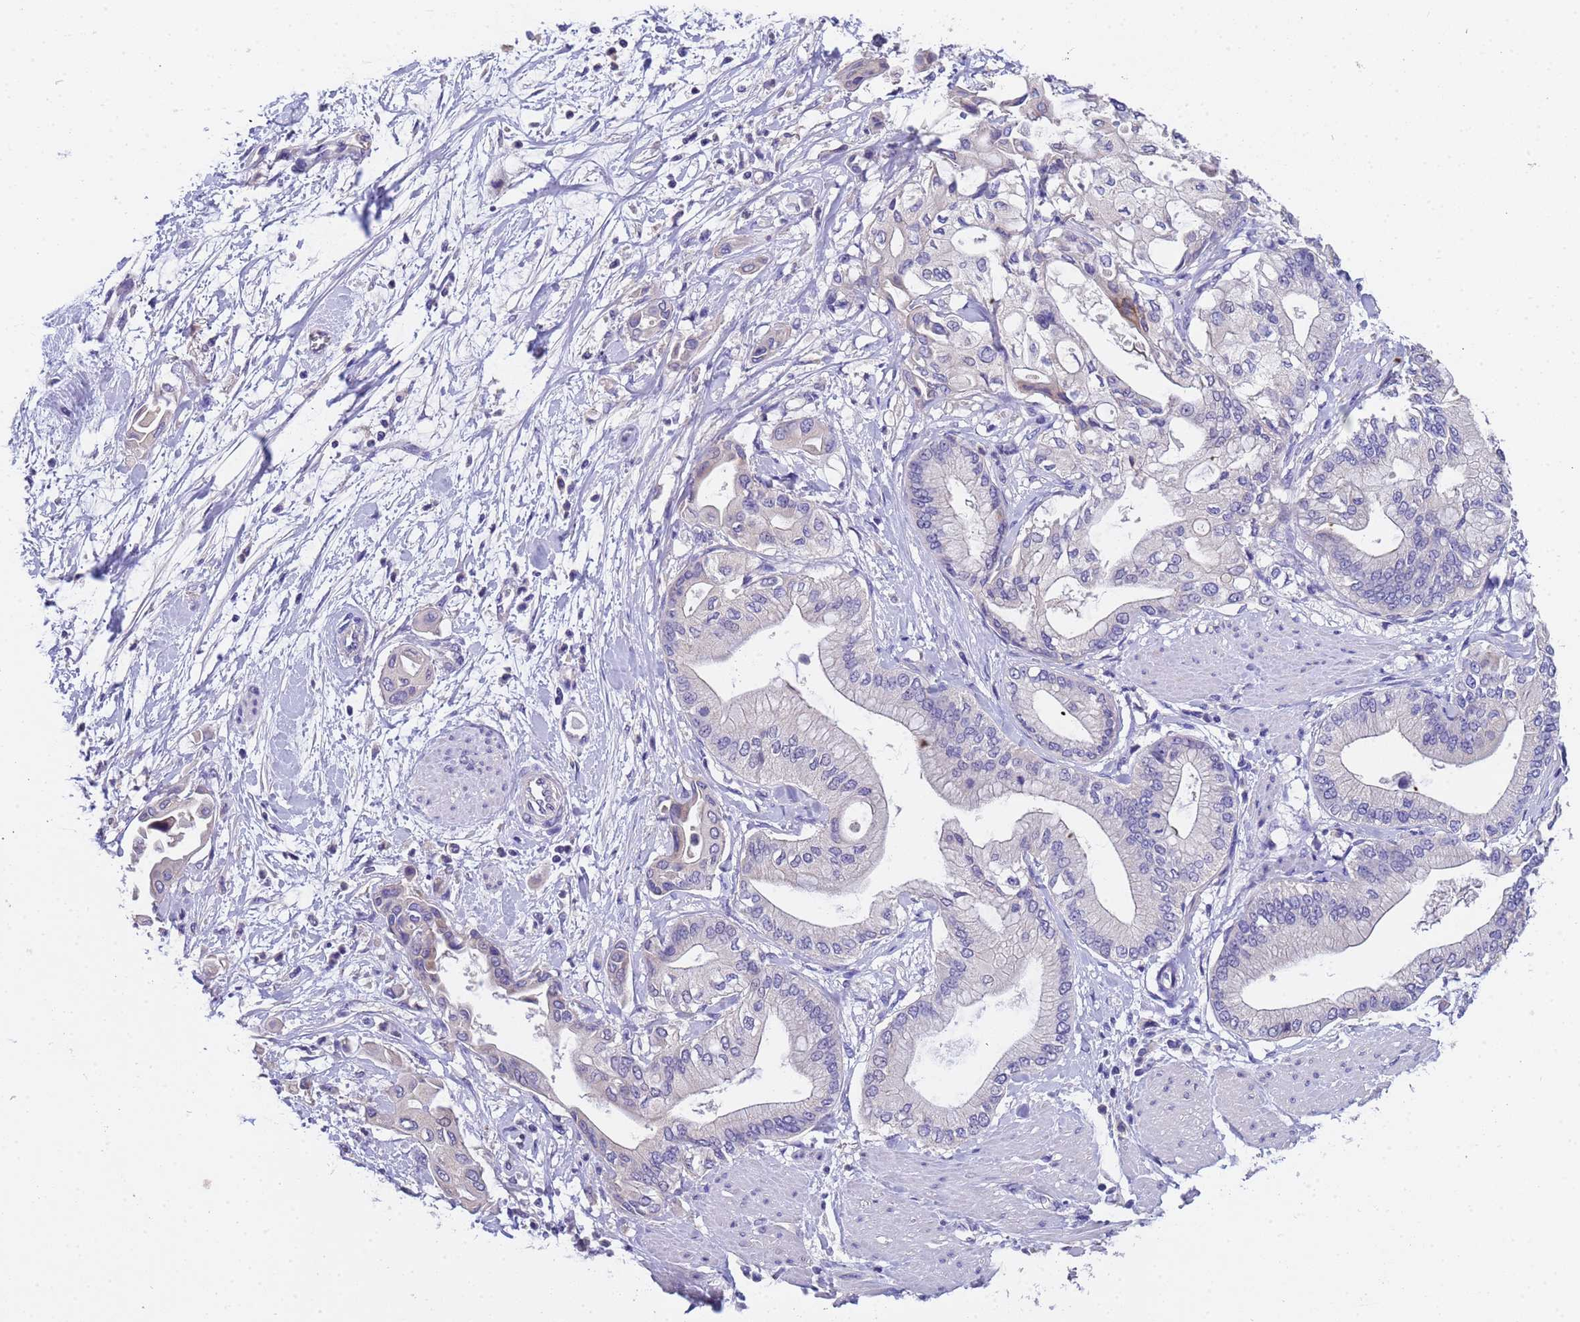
{"staining": {"intensity": "negative", "quantity": "none", "location": "none"}, "tissue": "pancreatic cancer", "cell_type": "Tumor cells", "image_type": "cancer", "snomed": [{"axis": "morphology", "description": "Adenocarcinoma, NOS"}, {"axis": "morphology", "description": "Adenocarcinoma, metastatic, NOS"}, {"axis": "topography", "description": "Lymph node"}, {"axis": "topography", "description": "Pancreas"}, {"axis": "topography", "description": "Duodenum"}], "caption": "Immunohistochemistry histopathology image of pancreatic cancer stained for a protein (brown), which shows no positivity in tumor cells. (IHC, brightfield microscopy, high magnification).", "gene": "SLC24A3", "patient": {"sex": "female", "age": 64}}